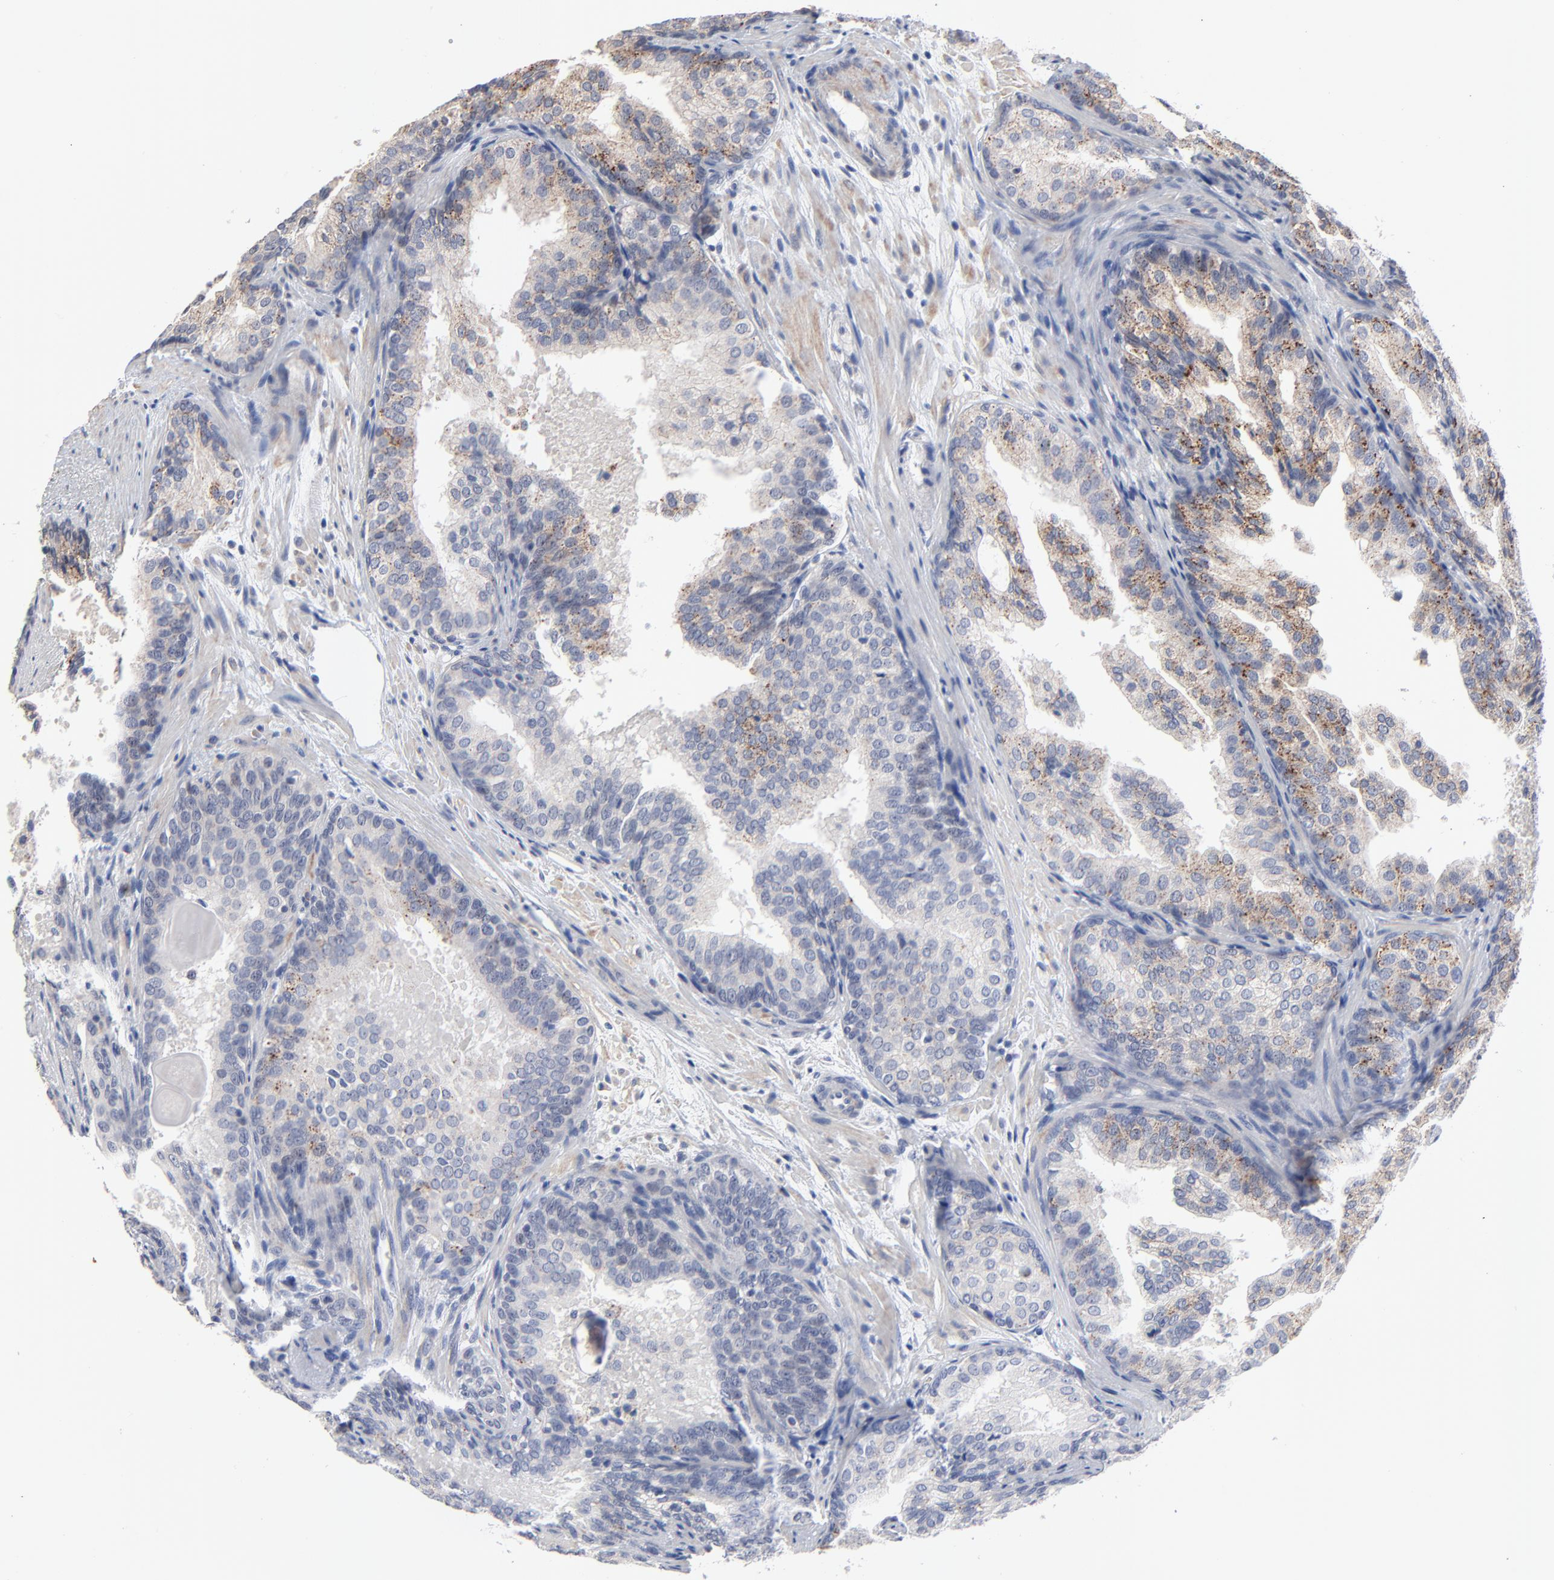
{"staining": {"intensity": "strong", "quantity": "25%-75%", "location": "cytoplasmic/membranous"}, "tissue": "prostate cancer", "cell_type": "Tumor cells", "image_type": "cancer", "snomed": [{"axis": "morphology", "description": "Adenocarcinoma, Low grade"}, {"axis": "topography", "description": "Prostate"}], "caption": "IHC of human prostate low-grade adenocarcinoma exhibits high levels of strong cytoplasmic/membranous staining in about 25%-75% of tumor cells. (IHC, brightfield microscopy, high magnification).", "gene": "AADAC", "patient": {"sex": "male", "age": 69}}